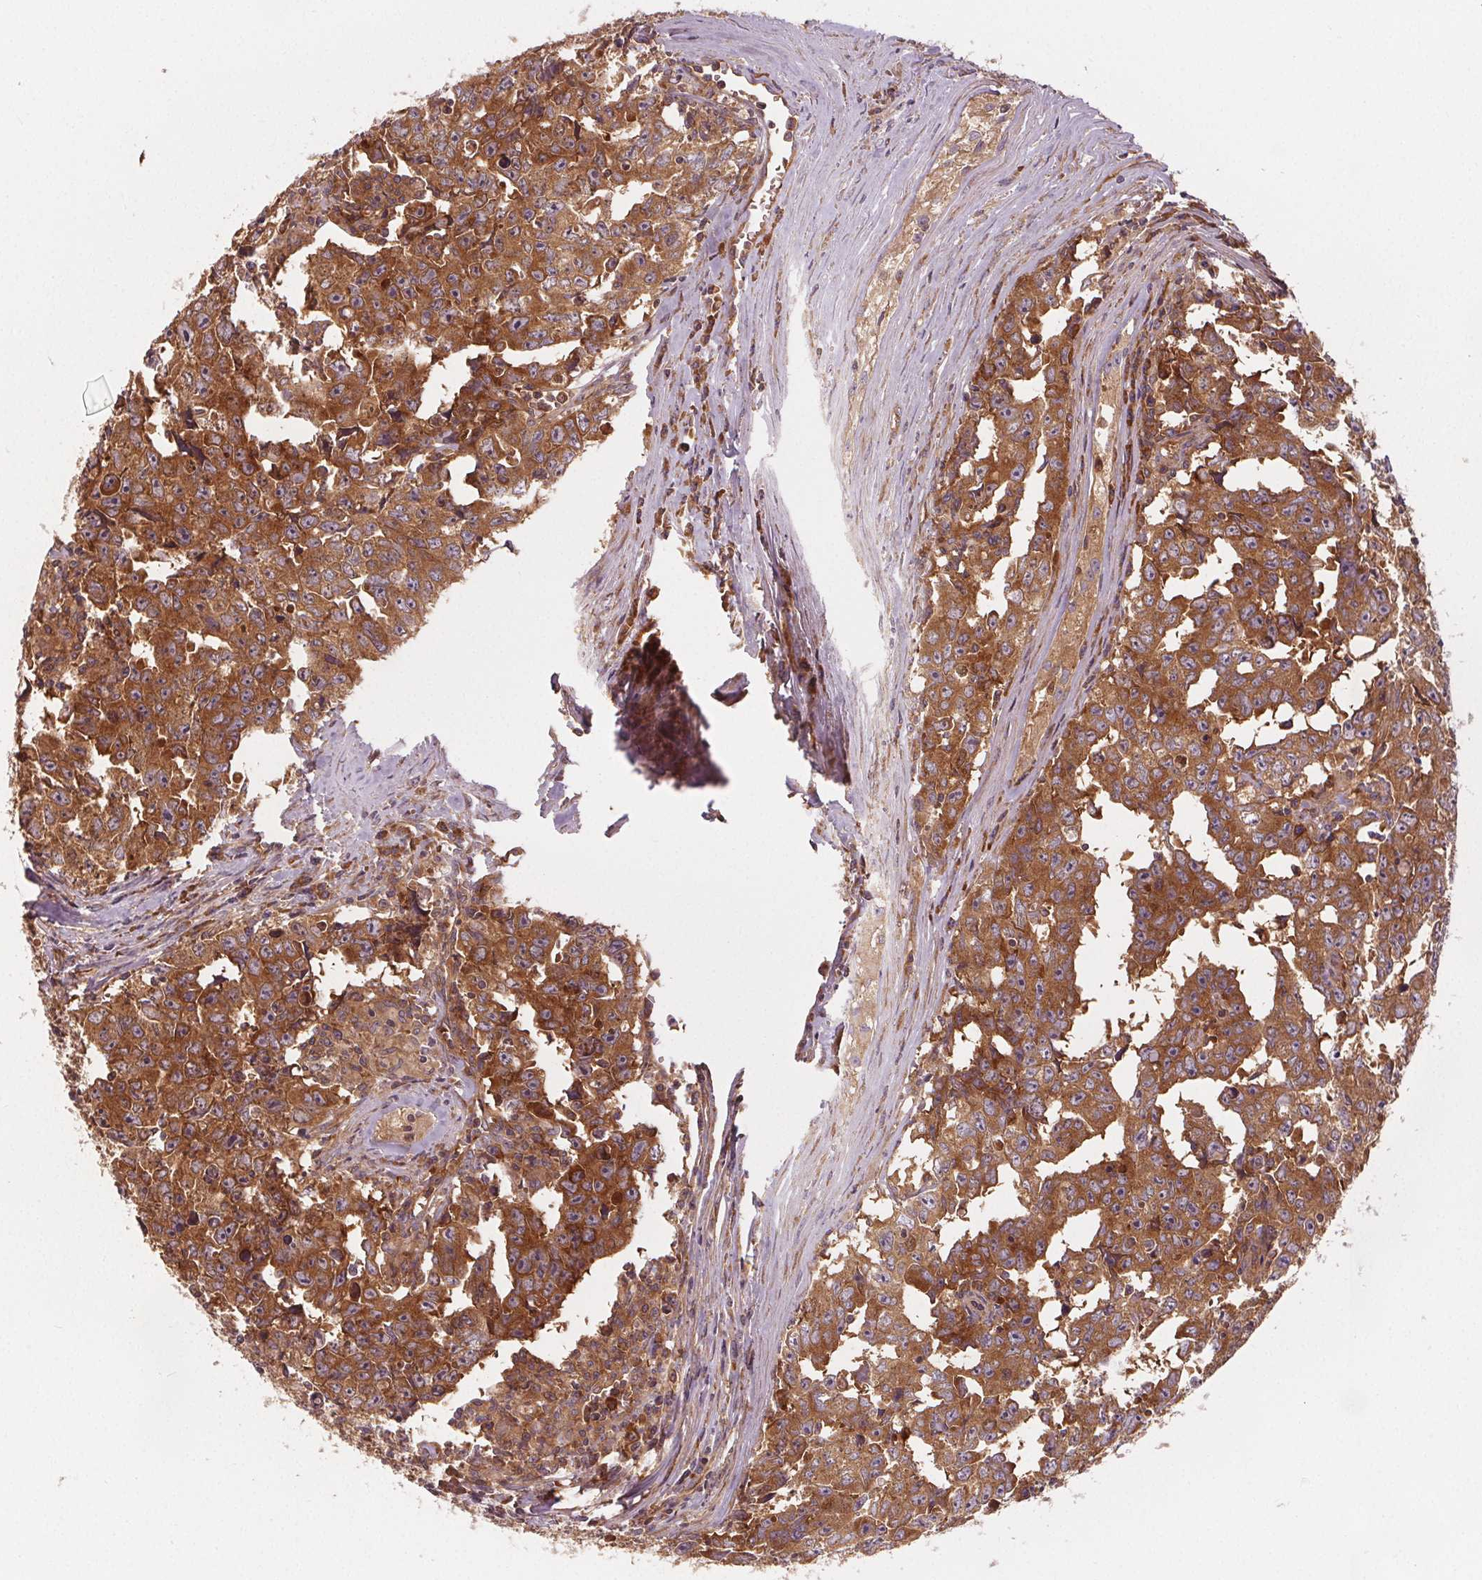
{"staining": {"intensity": "moderate", "quantity": ">75%", "location": "cytoplasmic/membranous"}, "tissue": "testis cancer", "cell_type": "Tumor cells", "image_type": "cancer", "snomed": [{"axis": "morphology", "description": "Carcinoma, Embryonal, NOS"}, {"axis": "topography", "description": "Testis"}], "caption": "High-magnification brightfield microscopy of embryonal carcinoma (testis) stained with DAB (3,3'-diaminobenzidine) (brown) and counterstained with hematoxylin (blue). tumor cells exhibit moderate cytoplasmic/membranous positivity is seen in about>75% of cells.", "gene": "EIF3D", "patient": {"sex": "male", "age": 22}}